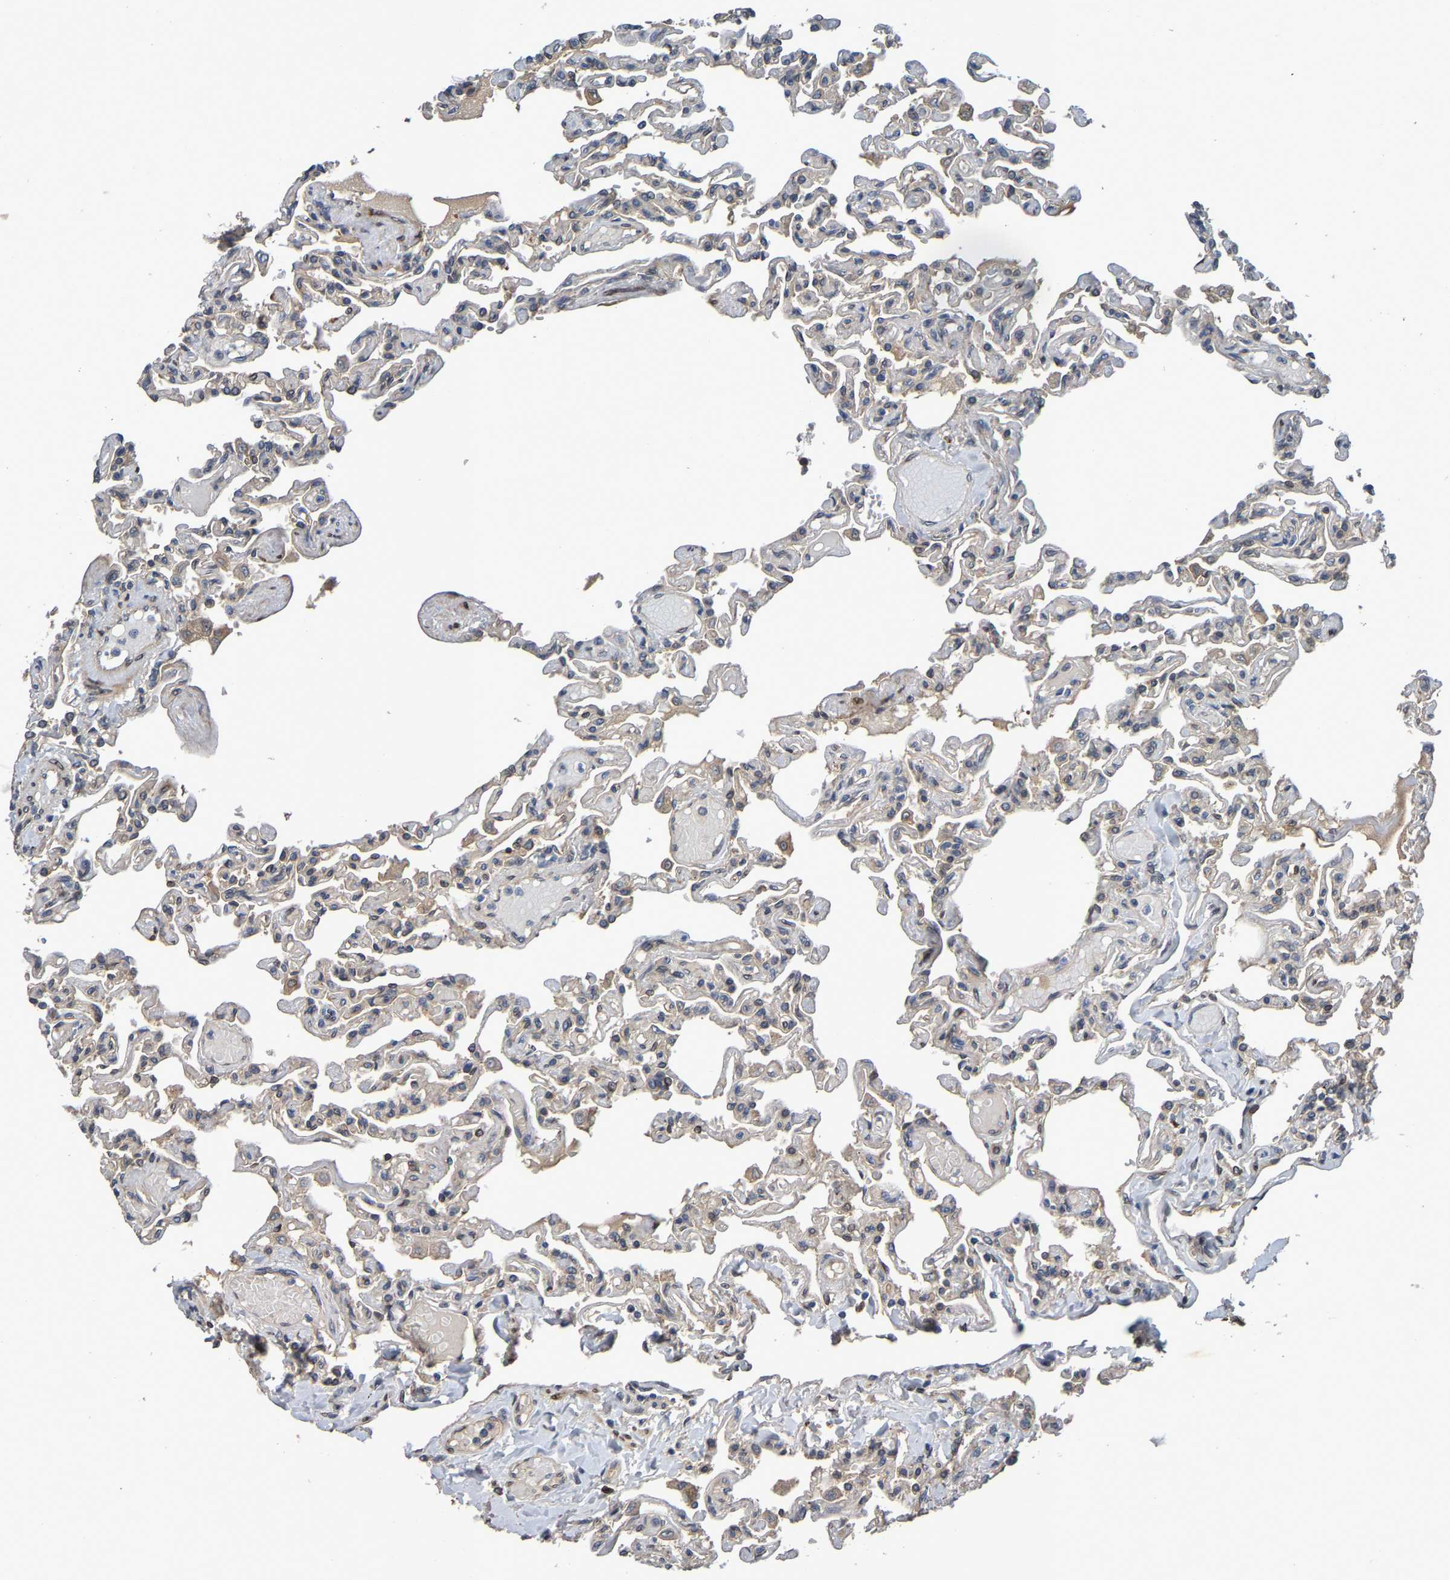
{"staining": {"intensity": "moderate", "quantity": "25%-75%", "location": "cytoplasmic/membranous"}, "tissue": "lung", "cell_type": "Alveolar cells", "image_type": "normal", "snomed": [{"axis": "morphology", "description": "Normal tissue, NOS"}, {"axis": "topography", "description": "Lung"}], "caption": "A histopathology image of lung stained for a protein shows moderate cytoplasmic/membranous brown staining in alveolar cells. (Stains: DAB (3,3'-diaminobenzidine) in brown, nuclei in blue, Microscopy: brightfield microscopy at high magnification).", "gene": "MACC1", "patient": {"sex": "male", "age": 21}}